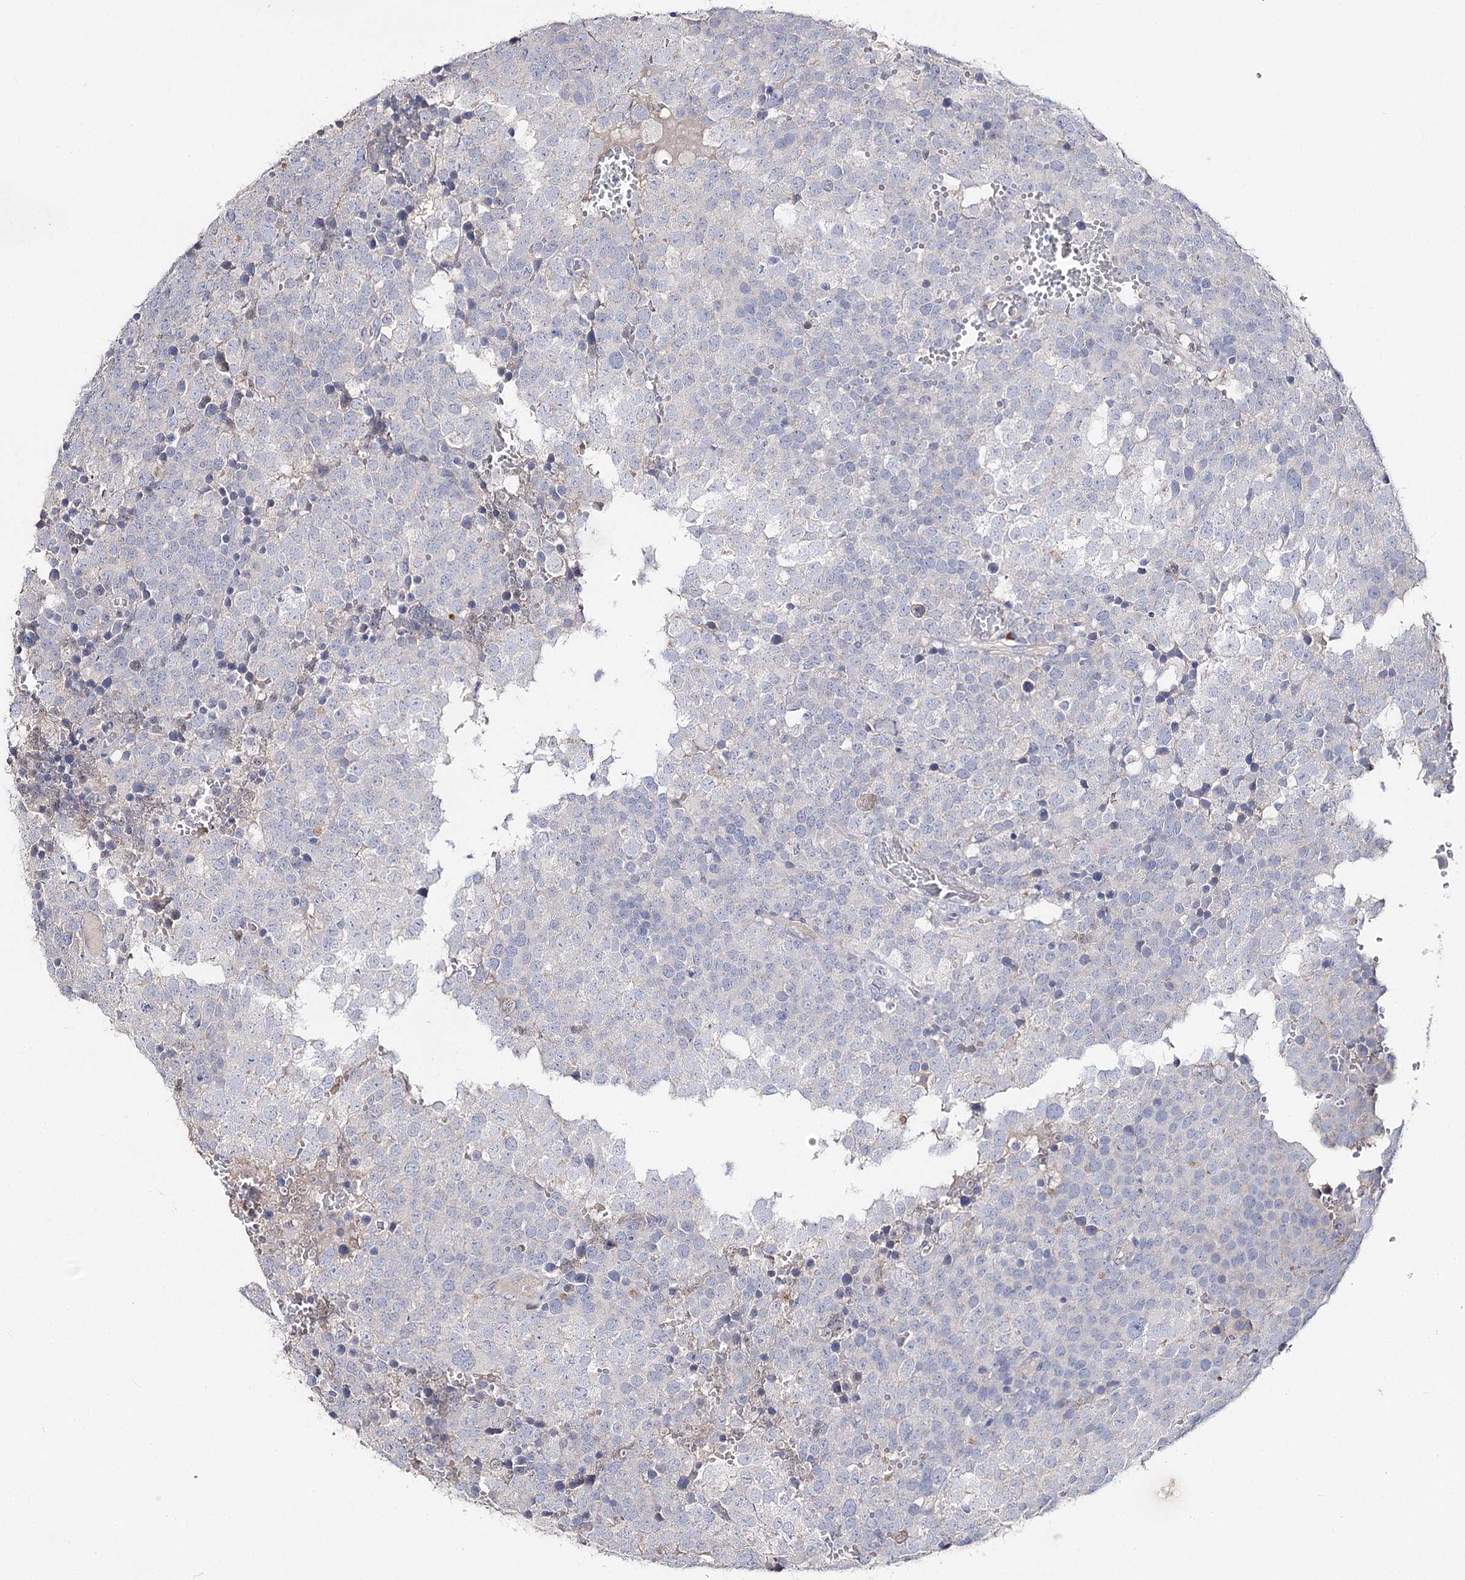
{"staining": {"intensity": "negative", "quantity": "none", "location": "none"}, "tissue": "testis cancer", "cell_type": "Tumor cells", "image_type": "cancer", "snomed": [{"axis": "morphology", "description": "Seminoma, NOS"}, {"axis": "topography", "description": "Testis"}], "caption": "A histopathology image of human testis seminoma is negative for staining in tumor cells. (Stains: DAB IHC with hematoxylin counter stain, Microscopy: brightfield microscopy at high magnification).", "gene": "IL1RAP", "patient": {"sex": "male", "age": 71}}